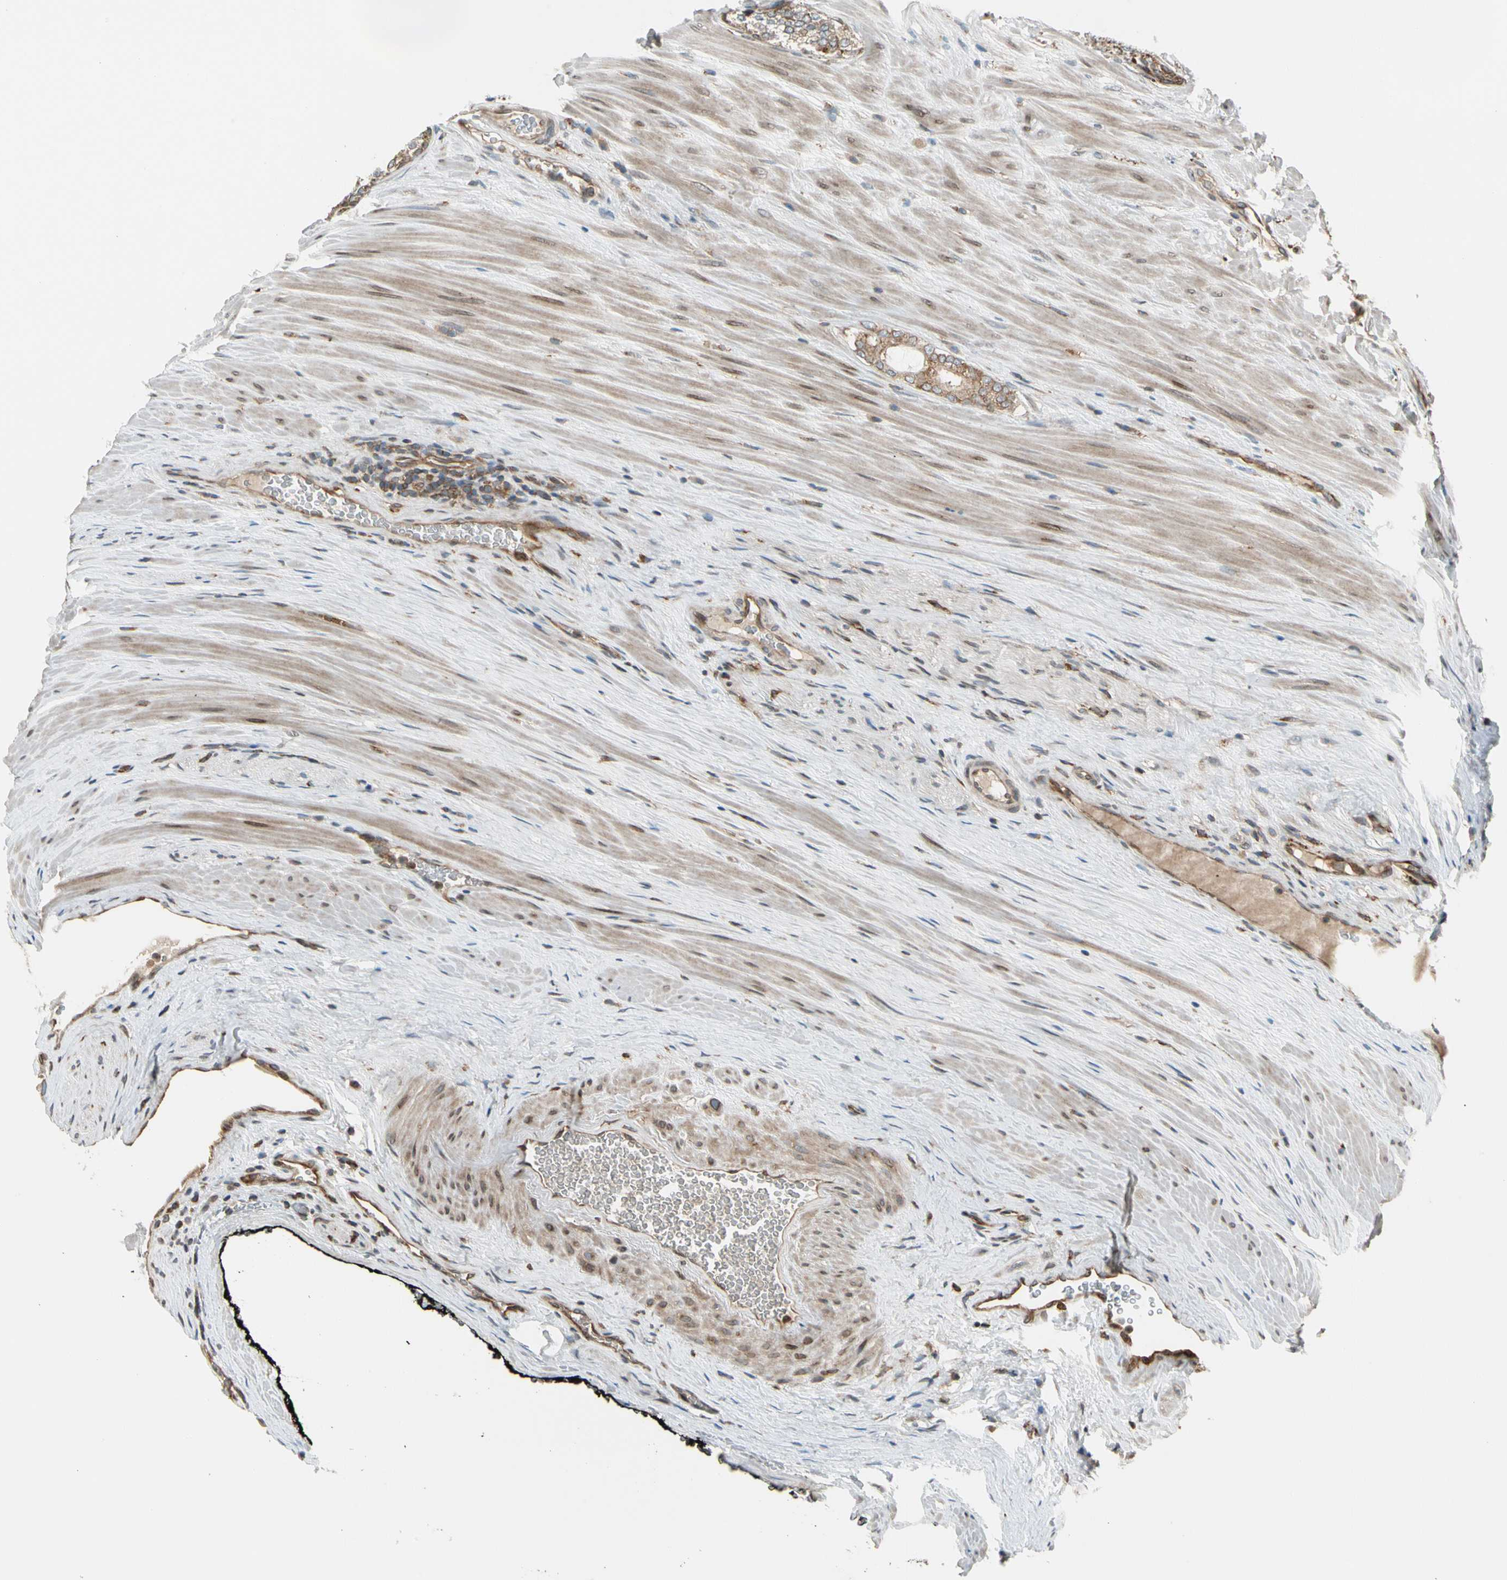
{"staining": {"intensity": "moderate", "quantity": ">75%", "location": "cytoplasmic/membranous"}, "tissue": "prostate cancer", "cell_type": "Tumor cells", "image_type": "cancer", "snomed": [{"axis": "morphology", "description": "Adenocarcinoma, Low grade"}, {"axis": "topography", "description": "Prostate"}], "caption": "Protein positivity by immunohistochemistry (IHC) reveals moderate cytoplasmic/membranous staining in about >75% of tumor cells in prostate cancer (low-grade adenocarcinoma). Using DAB (brown) and hematoxylin (blue) stains, captured at high magnification using brightfield microscopy.", "gene": "TRIO", "patient": {"sex": "male", "age": 58}}